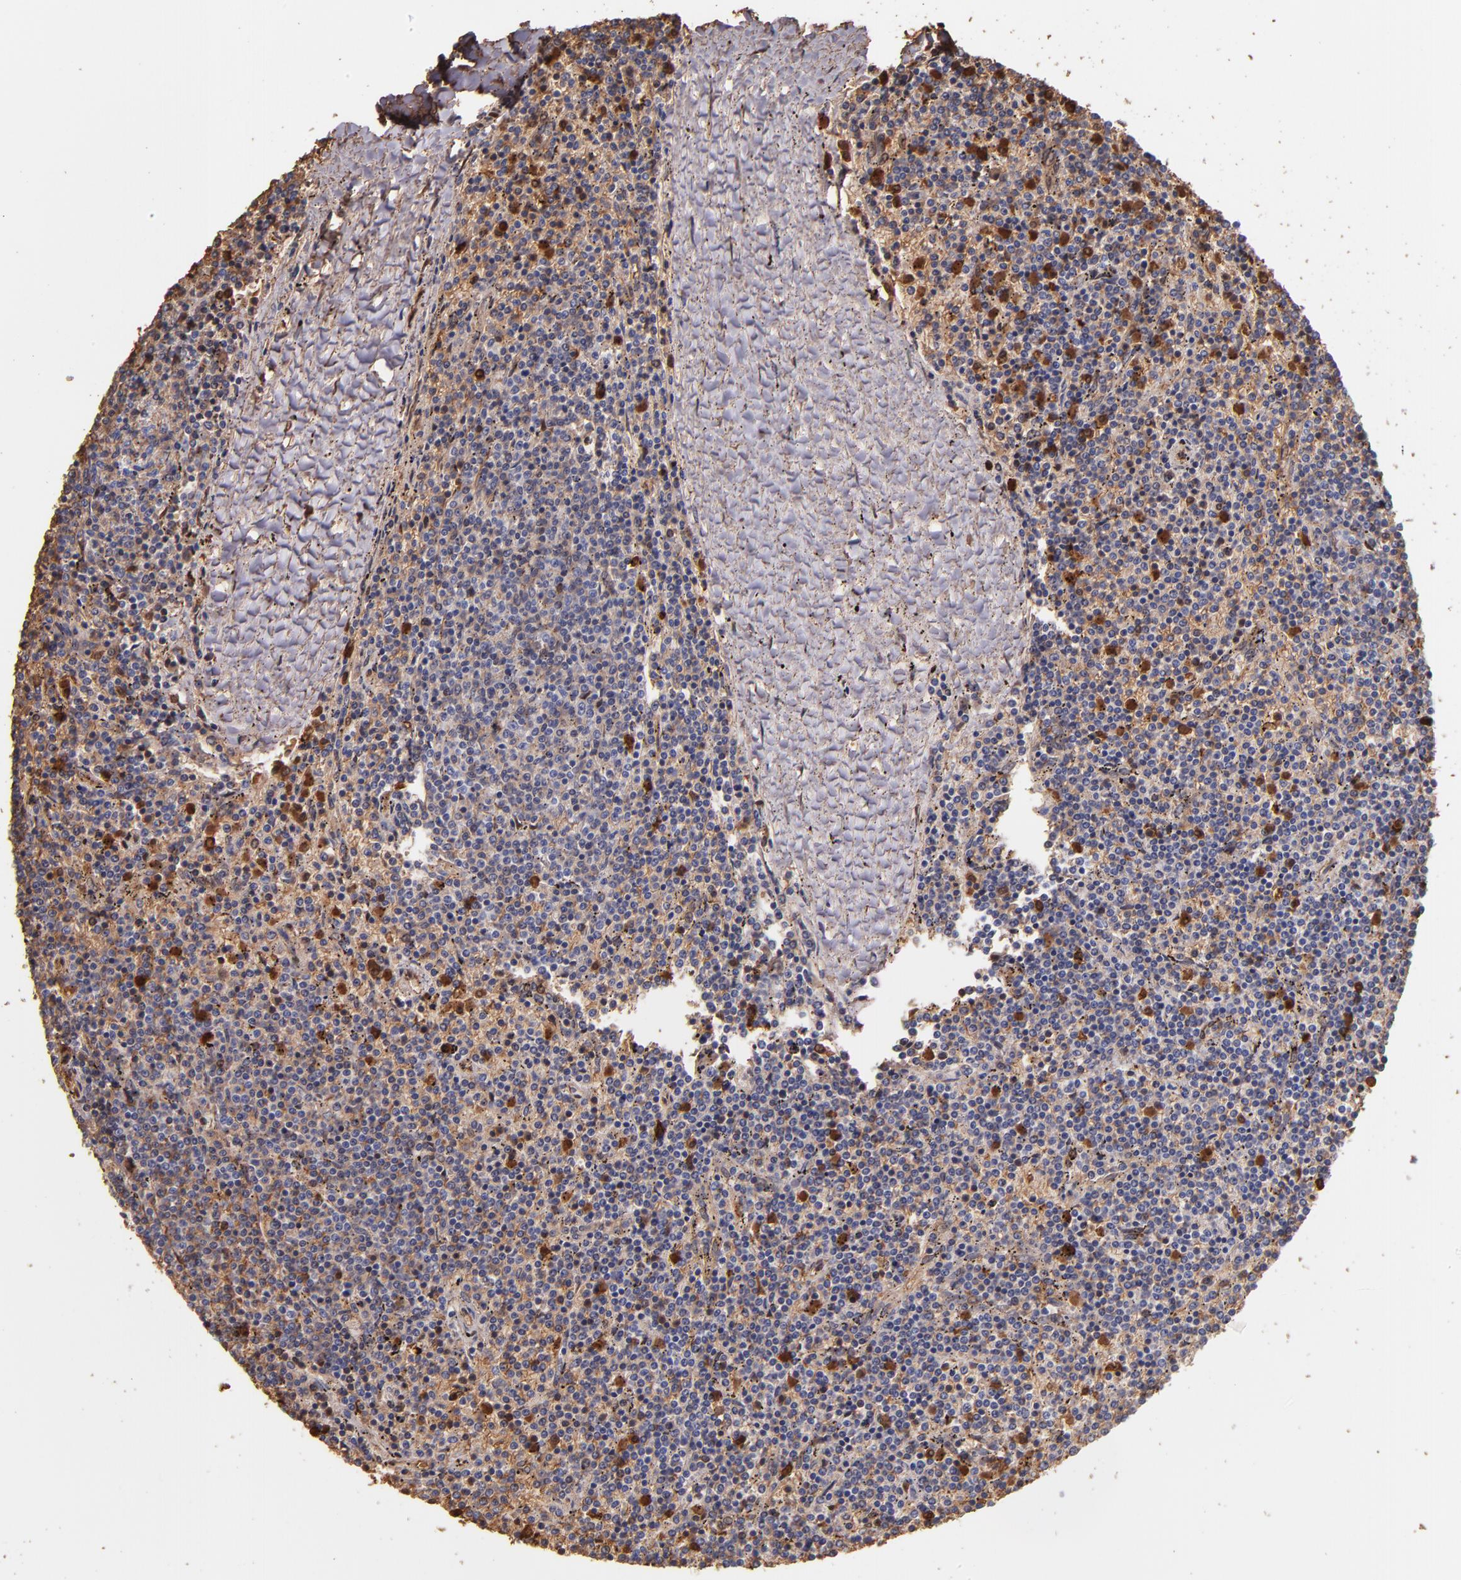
{"staining": {"intensity": "strong", "quantity": "25%-75%", "location": "cytoplasmic/membranous,nuclear"}, "tissue": "lymphoma", "cell_type": "Tumor cells", "image_type": "cancer", "snomed": [{"axis": "morphology", "description": "Malignant lymphoma, non-Hodgkin's type, Low grade"}, {"axis": "topography", "description": "Spleen"}], "caption": "This photomicrograph displays lymphoma stained with IHC to label a protein in brown. The cytoplasmic/membranous and nuclear of tumor cells show strong positivity for the protein. Nuclei are counter-stained blue.", "gene": "S100A6", "patient": {"sex": "female", "age": 50}}